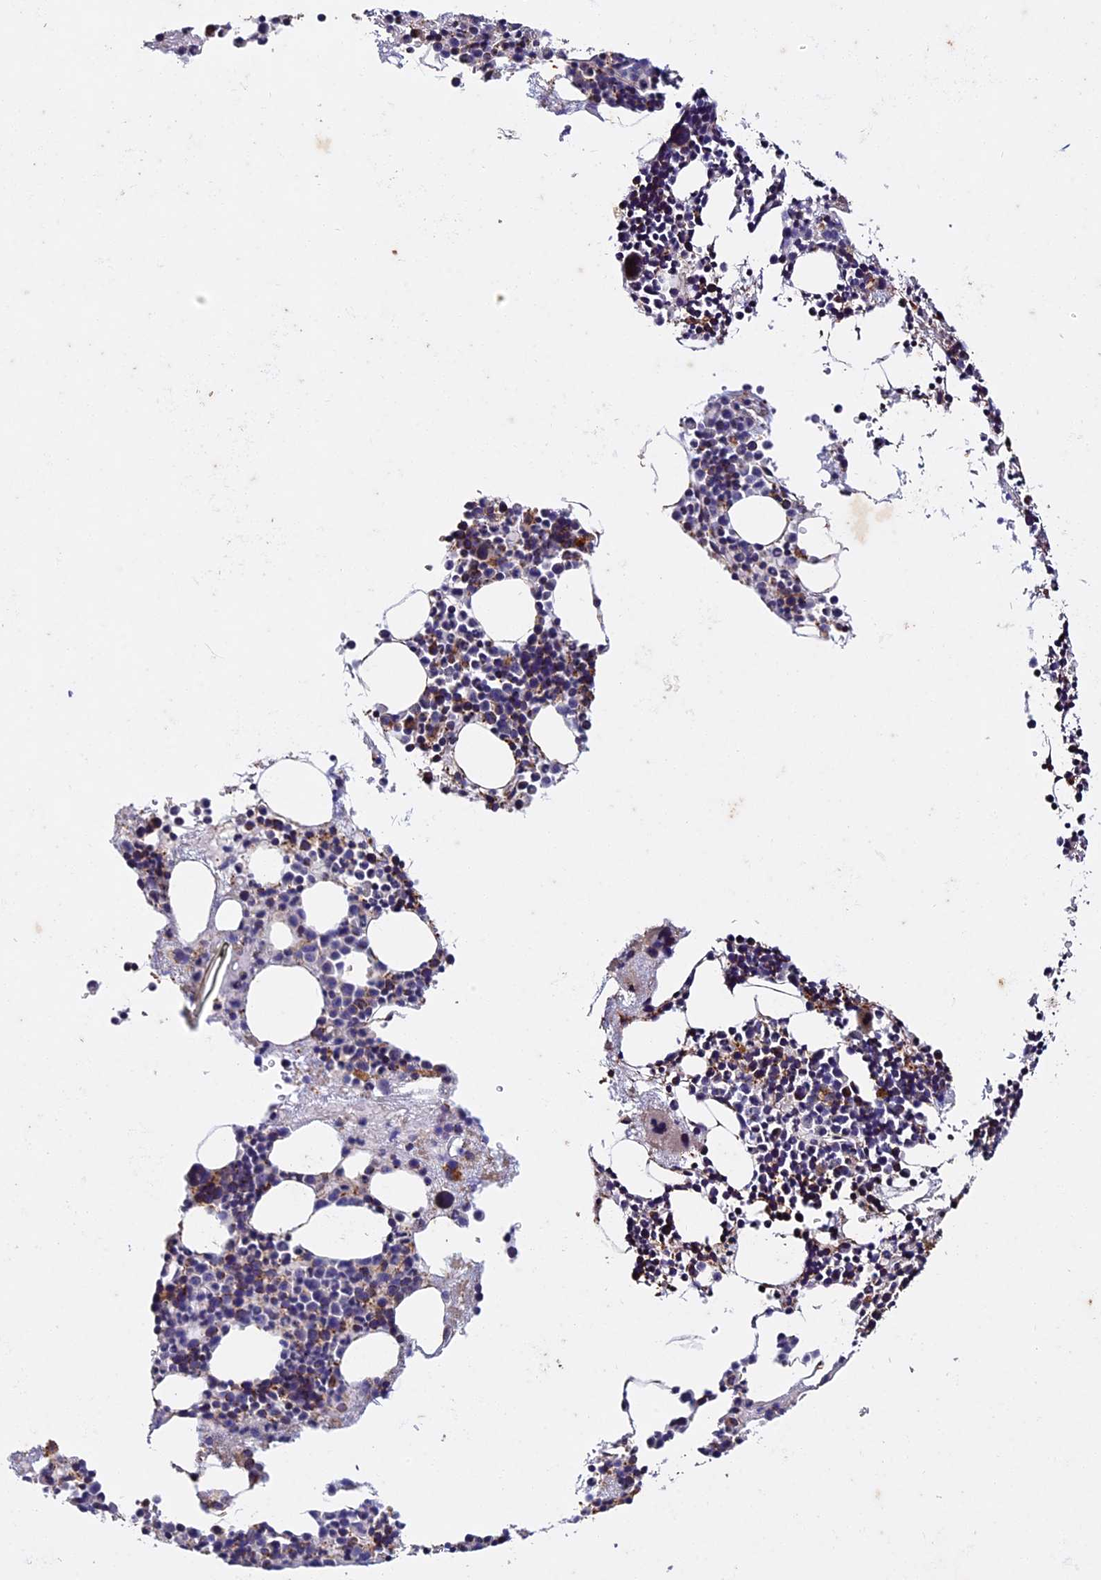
{"staining": {"intensity": "moderate", "quantity": "<25%", "location": "cytoplasmic/membranous"}, "tissue": "bone marrow", "cell_type": "Hematopoietic cells", "image_type": "normal", "snomed": [{"axis": "morphology", "description": "Normal tissue, NOS"}, {"axis": "topography", "description": "Bone marrow"}], "caption": "Unremarkable bone marrow reveals moderate cytoplasmic/membranous expression in approximately <25% of hematopoietic cells.", "gene": "RNF17", "patient": {"sex": "male", "age": 51}}